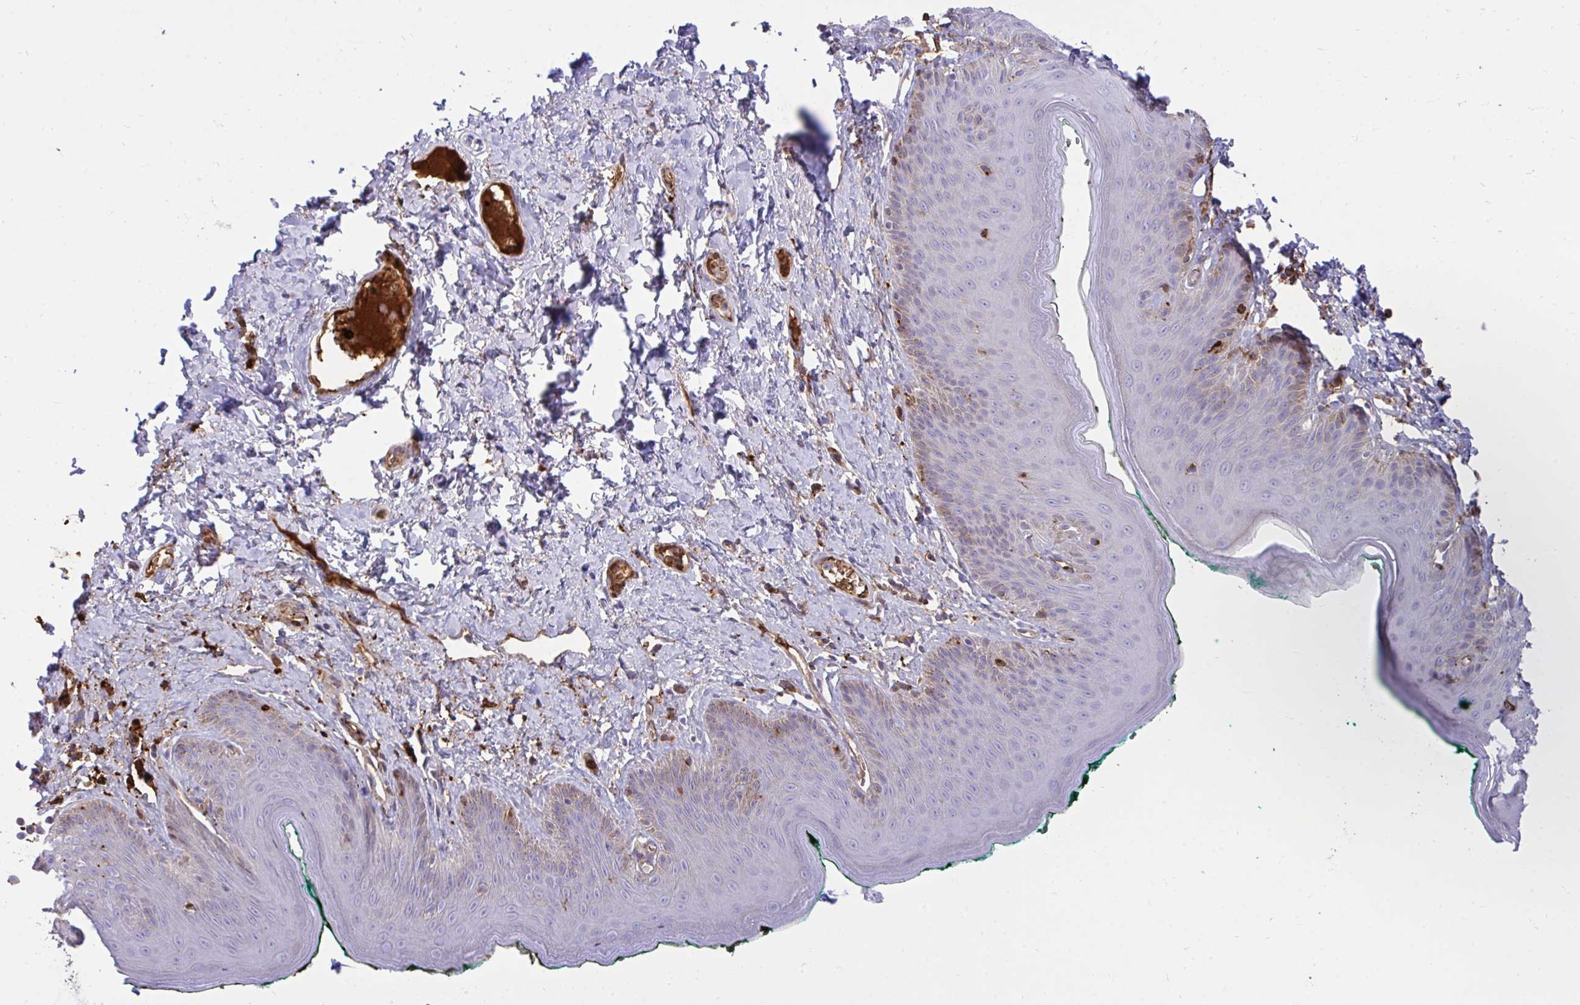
{"staining": {"intensity": "moderate", "quantity": "<25%", "location": "cytoplasmic/membranous"}, "tissue": "skin", "cell_type": "Epidermal cells", "image_type": "normal", "snomed": [{"axis": "morphology", "description": "Normal tissue, NOS"}, {"axis": "topography", "description": "Vulva"}, {"axis": "topography", "description": "Peripheral nerve tissue"}], "caption": "Moderate cytoplasmic/membranous protein positivity is present in approximately <25% of epidermal cells in skin.", "gene": "F2", "patient": {"sex": "female", "age": 66}}